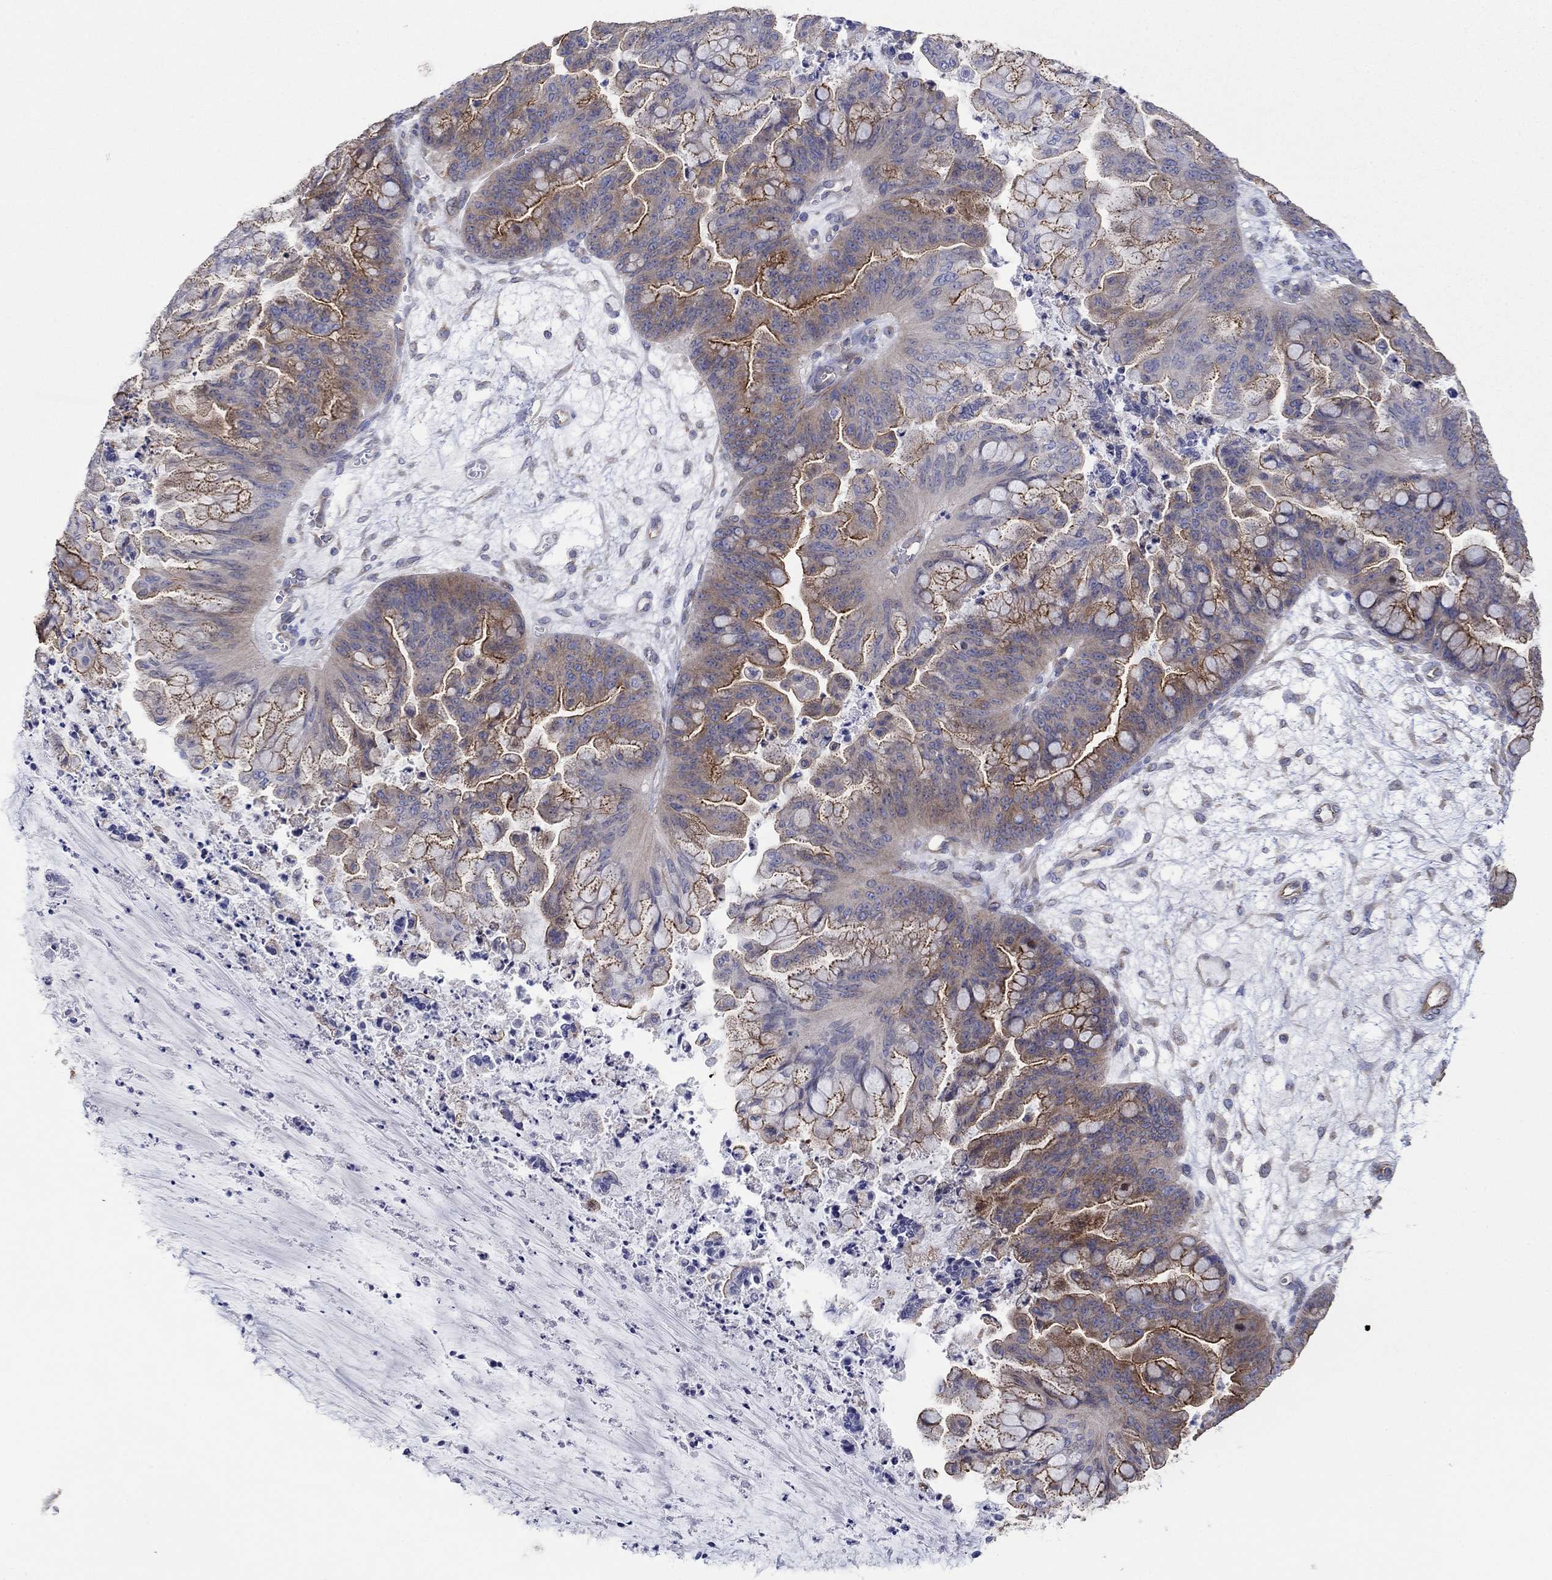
{"staining": {"intensity": "strong", "quantity": "<25%", "location": "cytoplasmic/membranous"}, "tissue": "ovarian cancer", "cell_type": "Tumor cells", "image_type": "cancer", "snomed": [{"axis": "morphology", "description": "Cystadenocarcinoma, mucinous, NOS"}, {"axis": "topography", "description": "Ovary"}], "caption": "Protein expression by immunohistochemistry displays strong cytoplasmic/membranous staining in approximately <25% of tumor cells in ovarian cancer. (Stains: DAB (3,3'-diaminobenzidine) in brown, nuclei in blue, Microscopy: brightfield microscopy at high magnification).", "gene": "TPRN", "patient": {"sex": "female", "age": 67}}